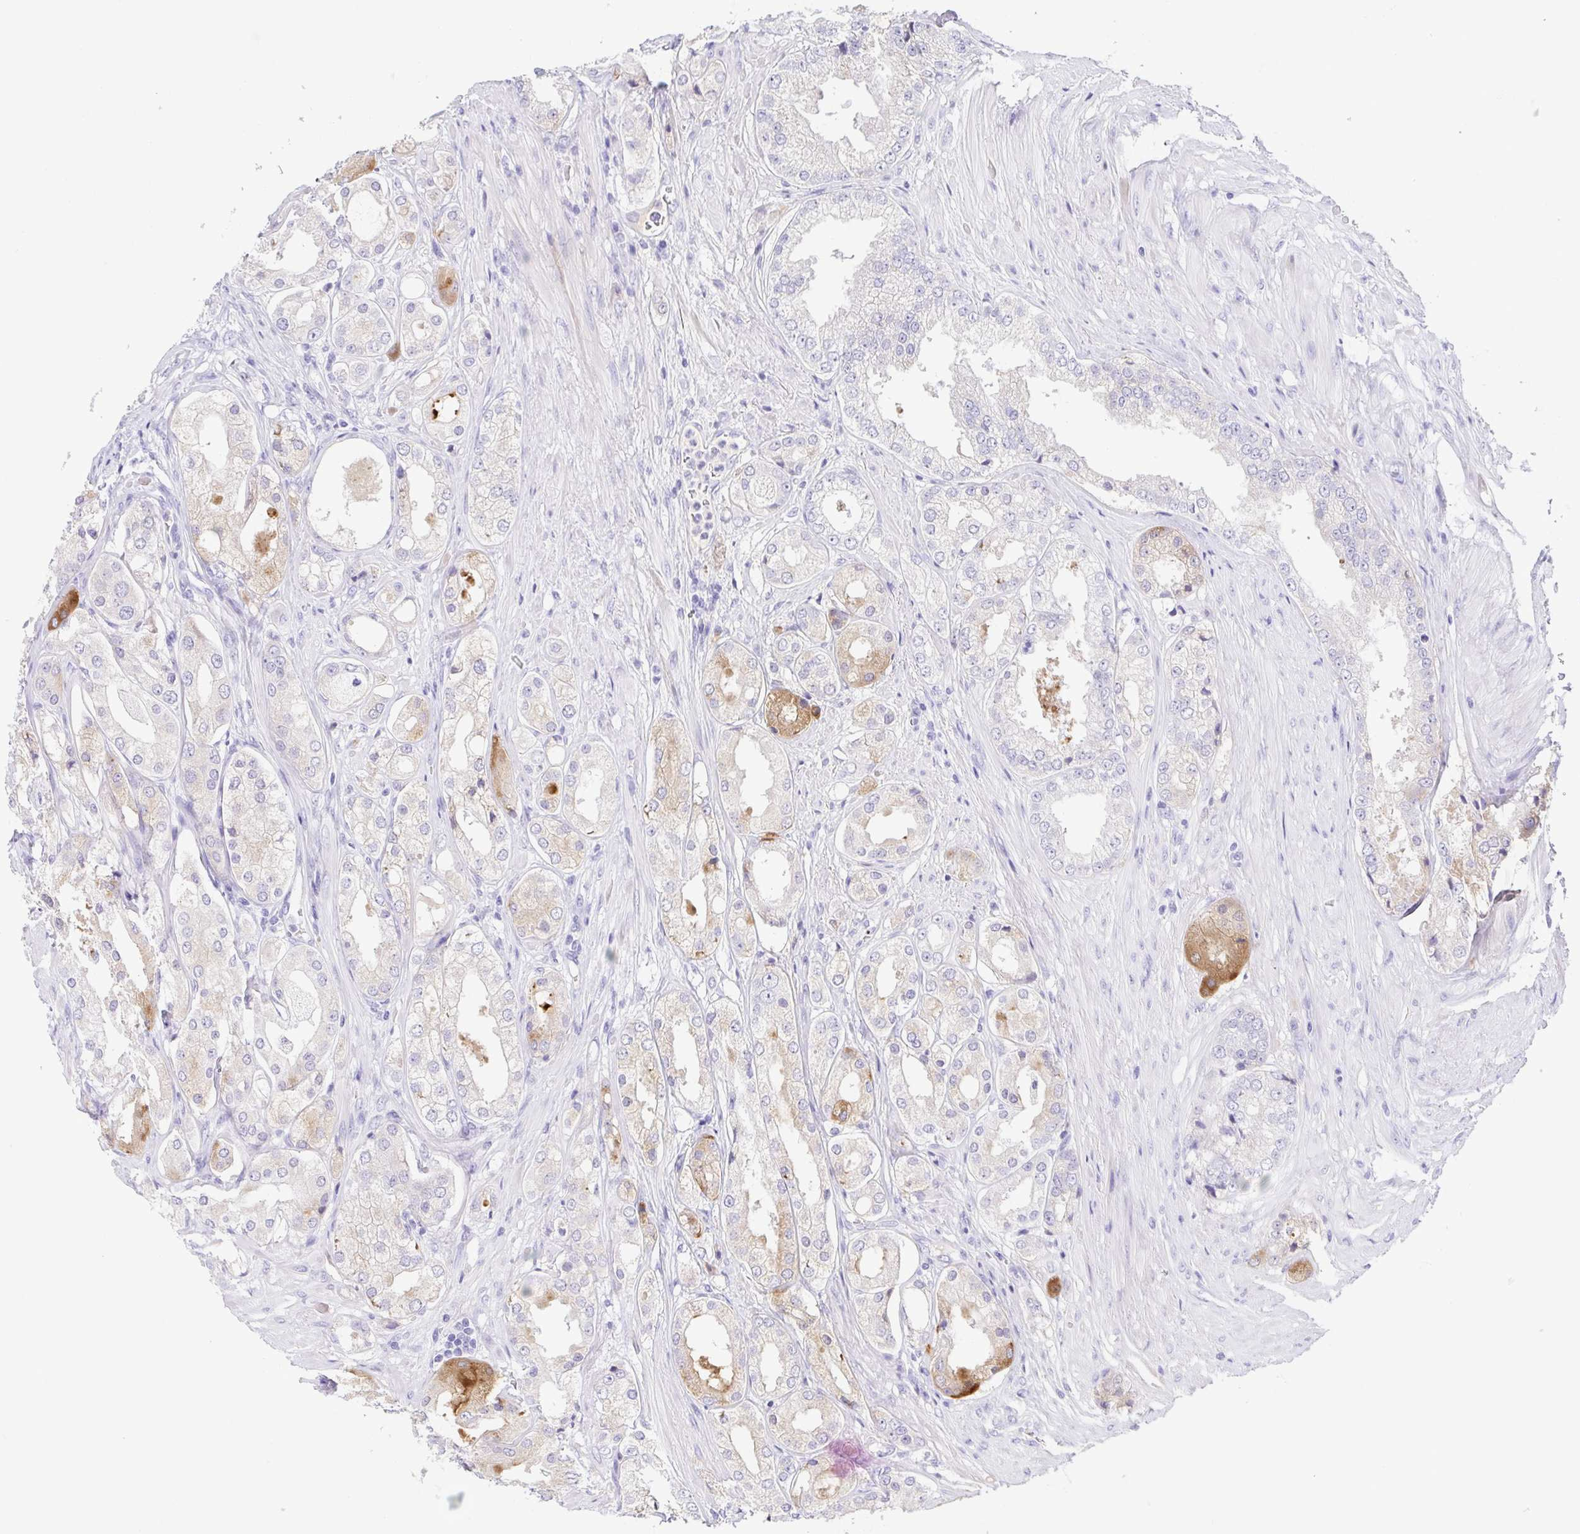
{"staining": {"intensity": "moderate", "quantity": "<25%", "location": "cytoplasmic/membranous"}, "tissue": "prostate cancer", "cell_type": "Tumor cells", "image_type": "cancer", "snomed": [{"axis": "morphology", "description": "Adenocarcinoma, Low grade"}, {"axis": "topography", "description": "Prostate"}], "caption": "A micrograph of human prostate cancer stained for a protein reveals moderate cytoplasmic/membranous brown staining in tumor cells. (Brightfield microscopy of DAB IHC at high magnification).", "gene": "A1BG", "patient": {"sex": "male", "age": 68}}